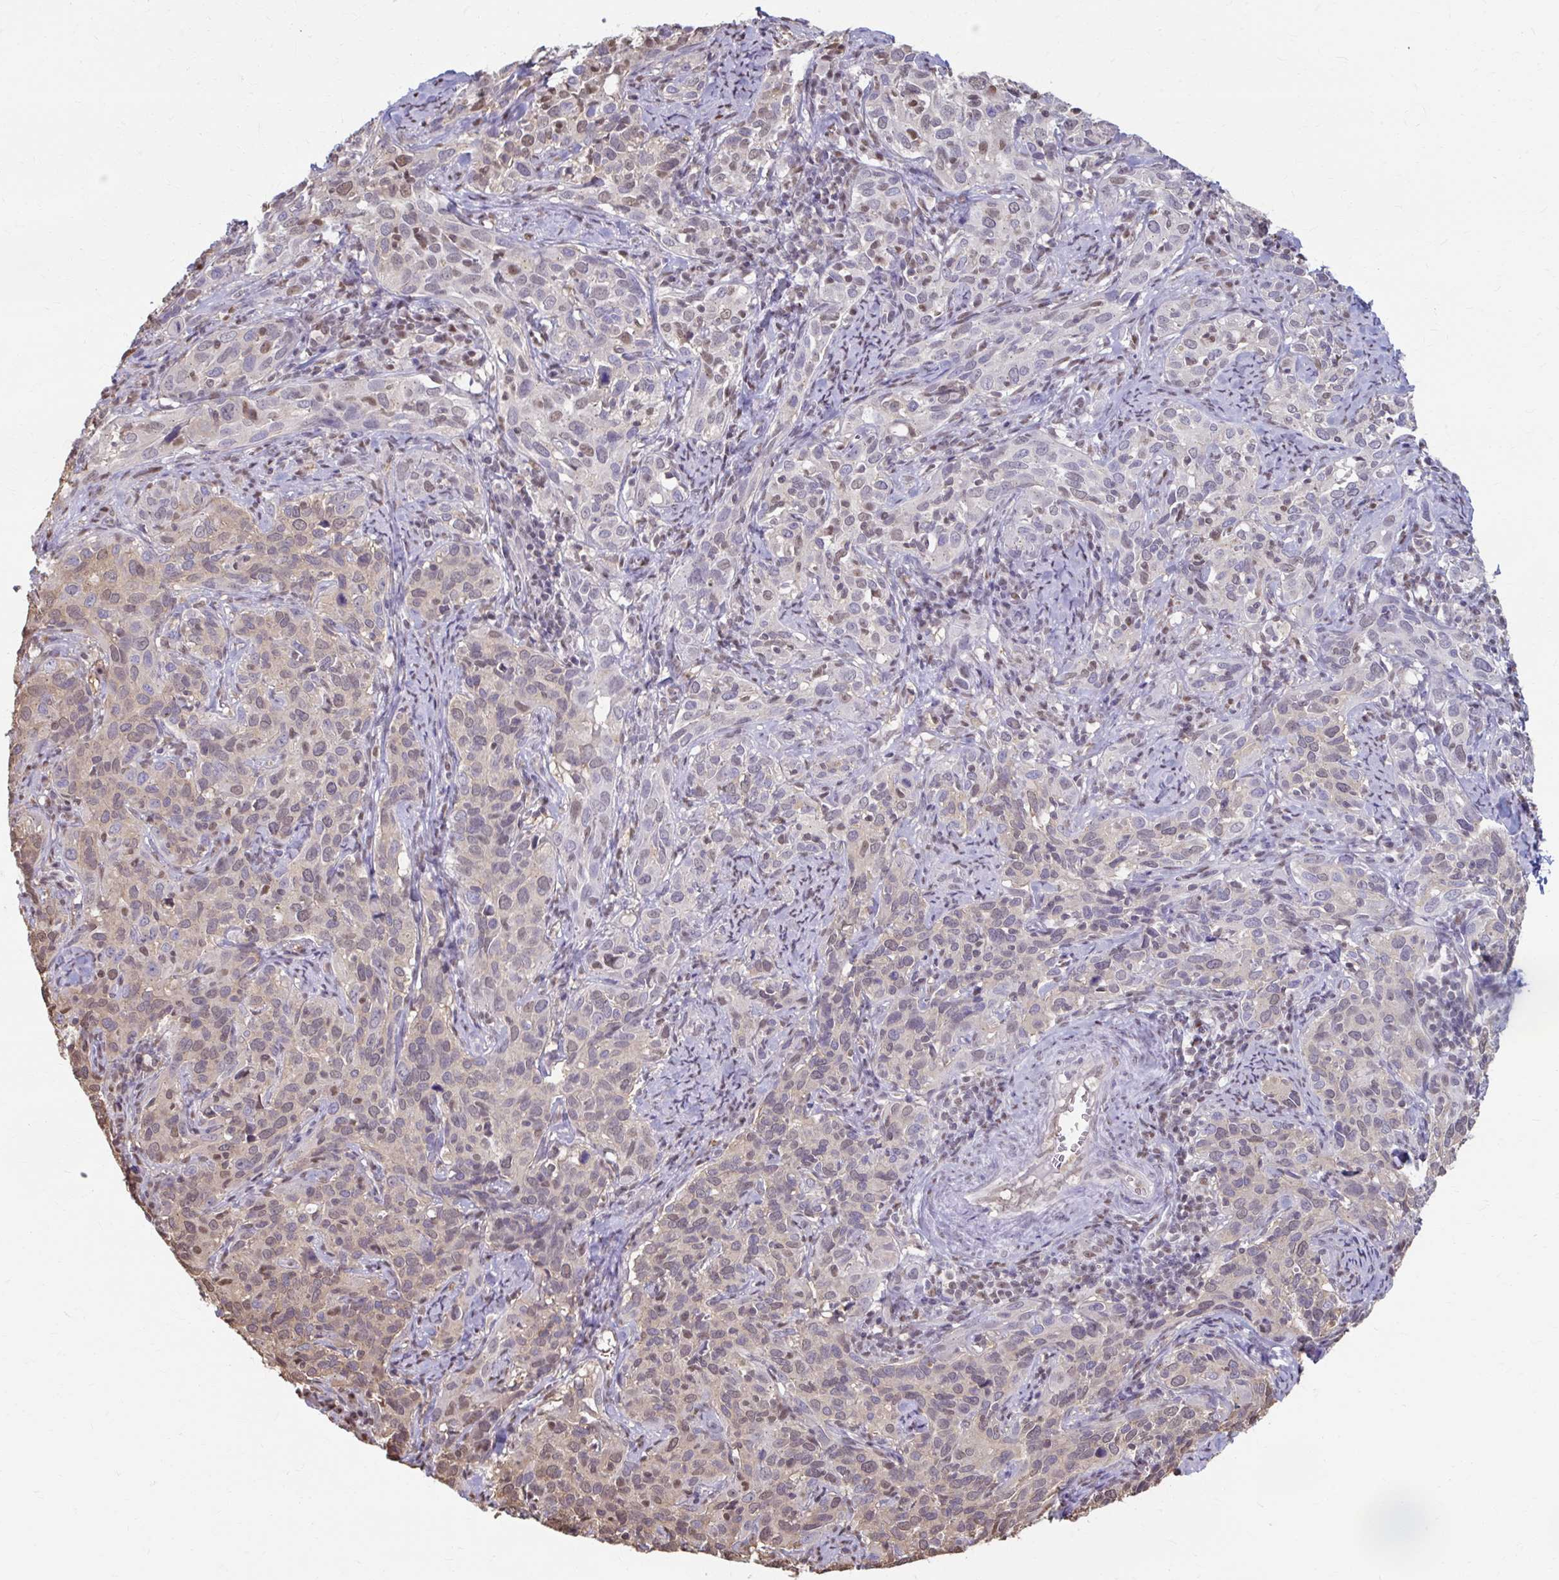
{"staining": {"intensity": "negative", "quantity": "none", "location": "none"}, "tissue": "cervical cancer", "cell_type": "Tumor cells", "image_type": "cancer", "snomed": [{"axis": "morphology", "description": "Squamous cell carcinoma, NOS"}, {"axis": "topography", "description": "Cervix"}], "caption": "Human cervical cancer (squamous cell carcinoma) stained for a protein using IHC shows no staining in tumor cells.", "gene": "ING4", "patient": {"sex": "female", "age": 51}}